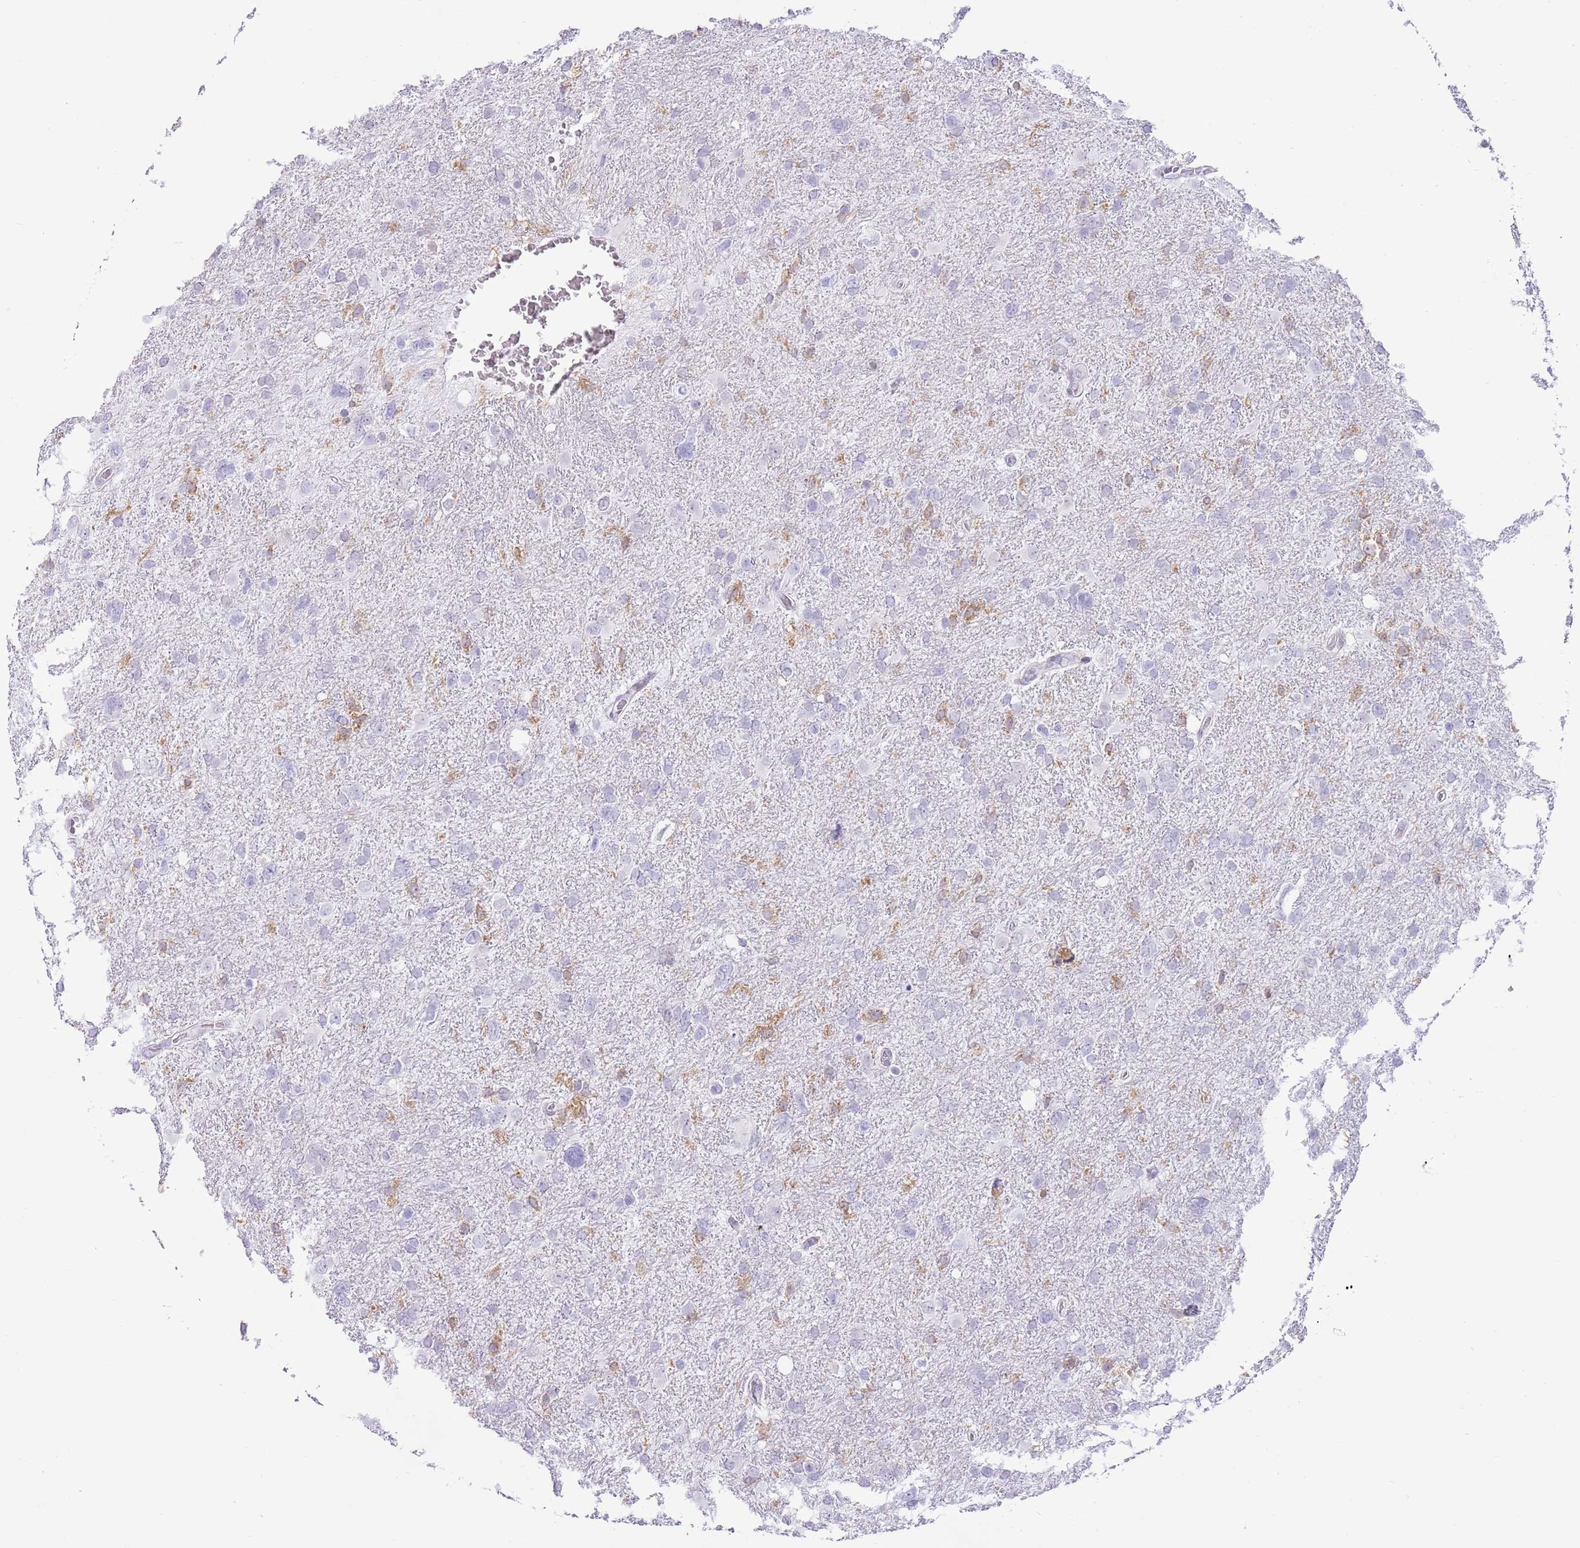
{"staining": {"intensity": "negative", "quantity": "none", "location": "none"}, "tissue": "glioma", "cell_type": "Tumor cells", "image_type": "cancer", "snomed": [{"axis": "morphology", "description": "Glioma, malignant, High grade"}, {"axis": "topography", "description": "Brain"}], "caption": "High power microscopy image of an immunohistochemistry photomicrograph of high-grade glioma (malignant), revealing no significant staining in tumor cells.", "gene": "PPP1R17", "patient": {"sex": "male", "age": 61}}